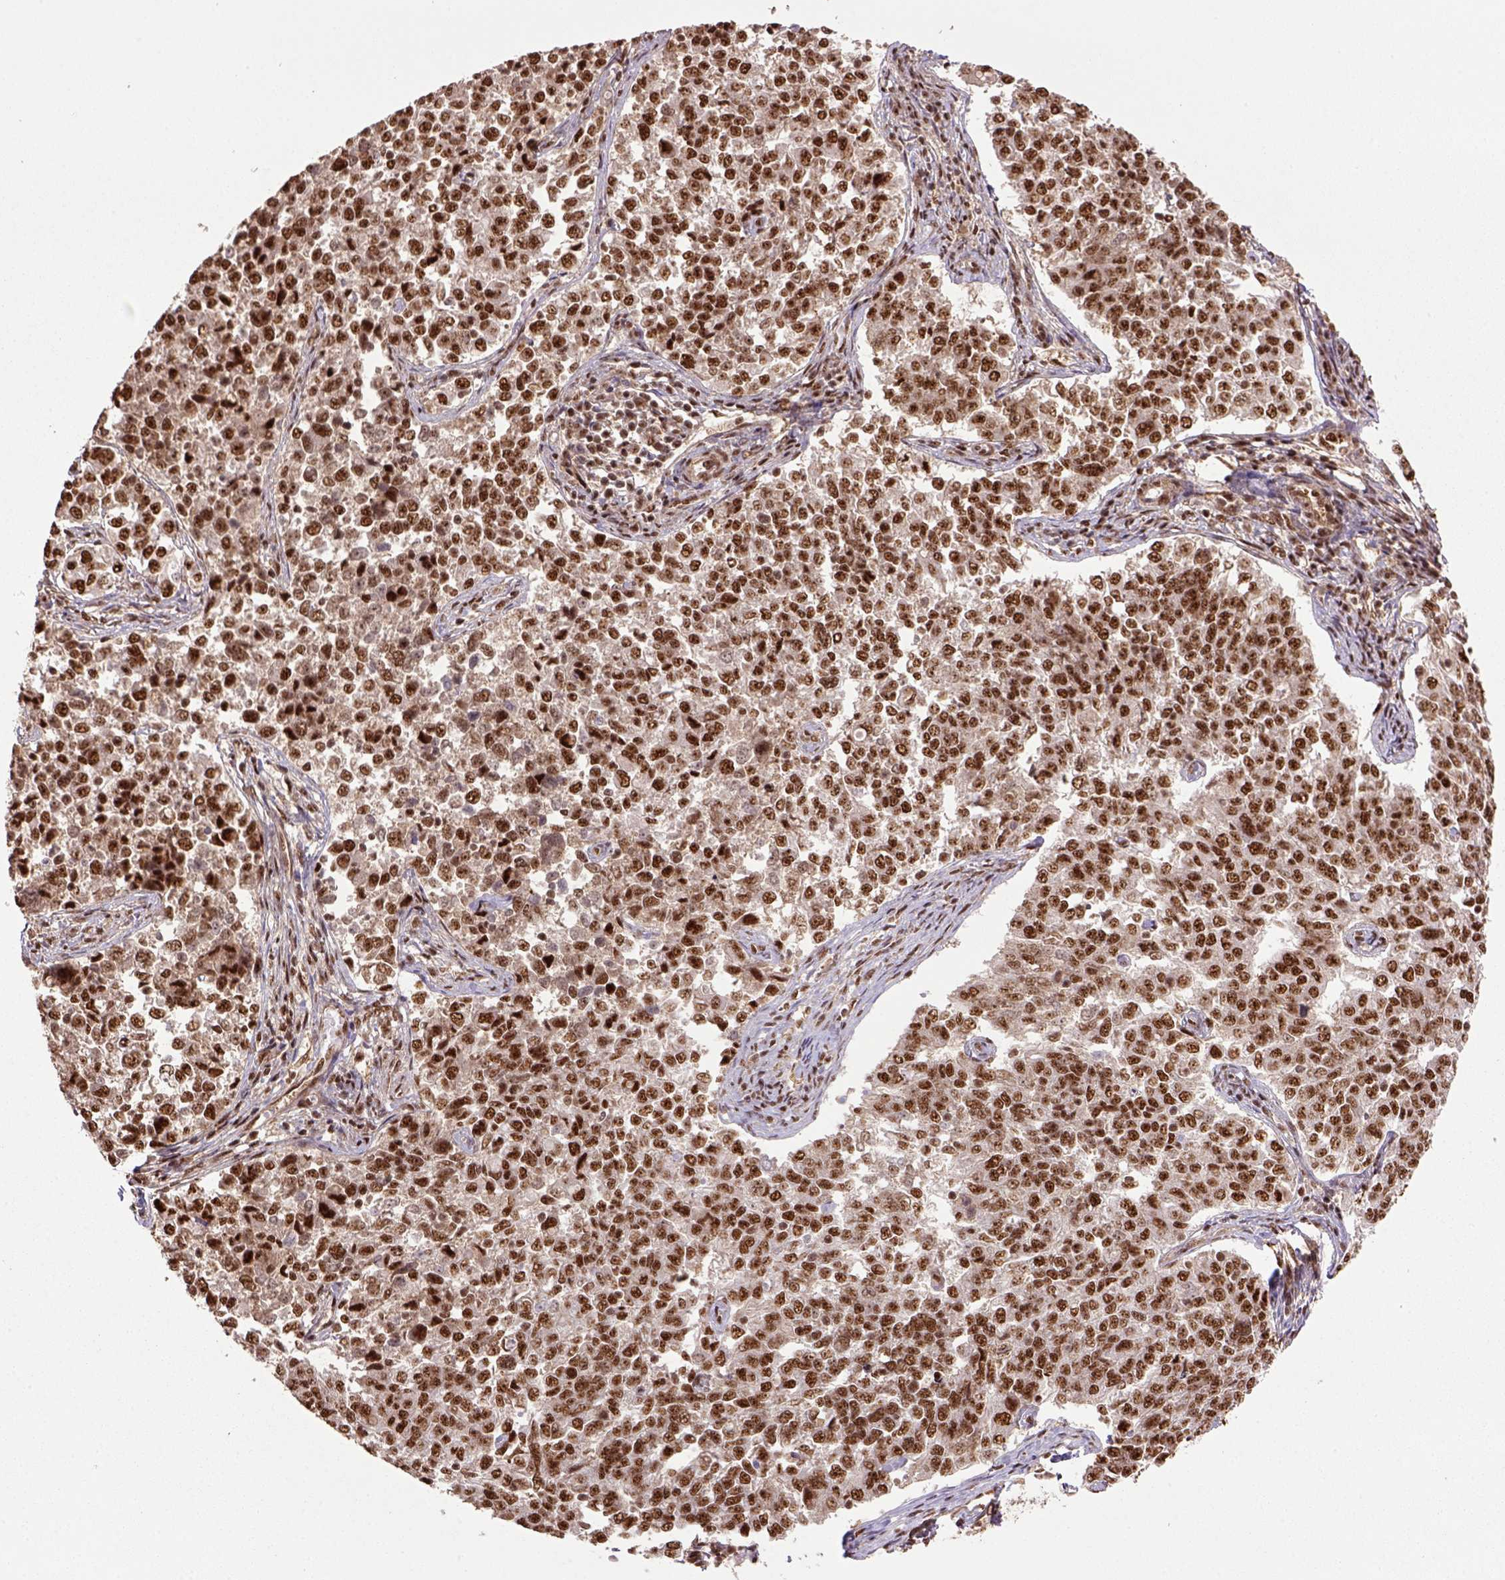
{"staining": {"intensity": "strong", "quantity": ">75%", "location": "nuclear"}, "tissue": "endometrial cancer", "cell_type": "Tumor cells", "image_type": "cancer", "snomed": [{"axis": "morphology", "description": "Adenocarcinoma, NOS"}, {"axis": "topography", "description": "Endometrium"}], "caption": "Immunohistochemistry (IHC) of adenocarcinoma (endometrial) displays high levels of strong nuclear expression in about >75% of tumor cells. The staining is performed using DAB (3,3'-diaminobenzidine) brown chromogen to label protein expression. The nuclei are counter-stained blue using hematoxylin.", "gene": "PPIG", "patient": {"sex": "female", "age": 43}}